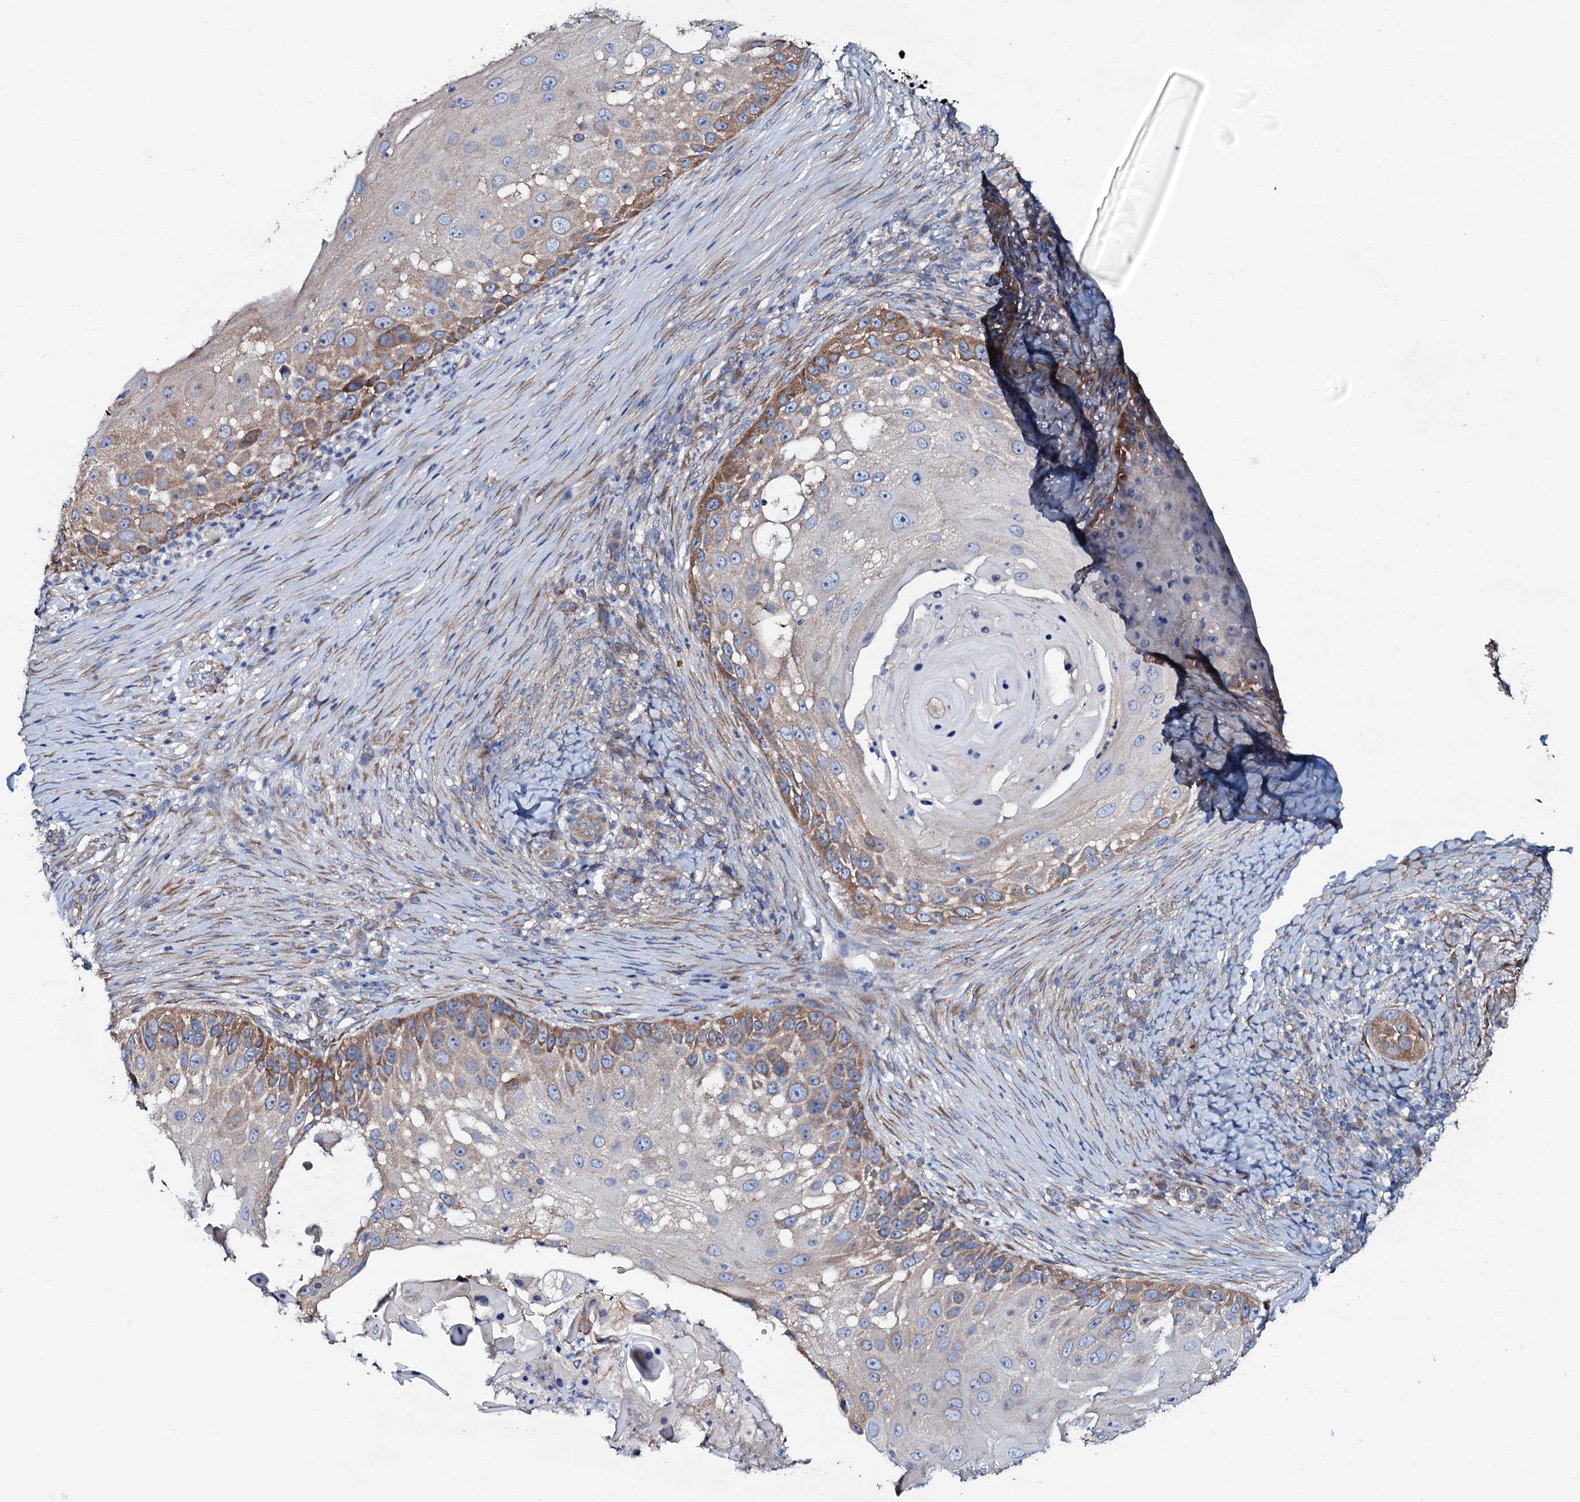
{"staining": {"intensity": "moderate", "quantity": "25%-75%", "location": "cytoplasmic/membranous"}, "tissue": "skin cancer", "cell_type": "Tumor cells", "image_type": "cancer", "snomed": [{"axis": "morphology", "description": "Squamous cell carcinoma, NOS"}, {"axis": "topography", "description": "Skin"}], "caption": "There is medium levels of moderate cytoplasmic/membranous staining in tumor cells of squamous cell carcinoma (skin), as demonstrated by immunohistochemical staining (brown color).", "gene": "STARD13", "patient": {"sex": "female", "age": 44}}